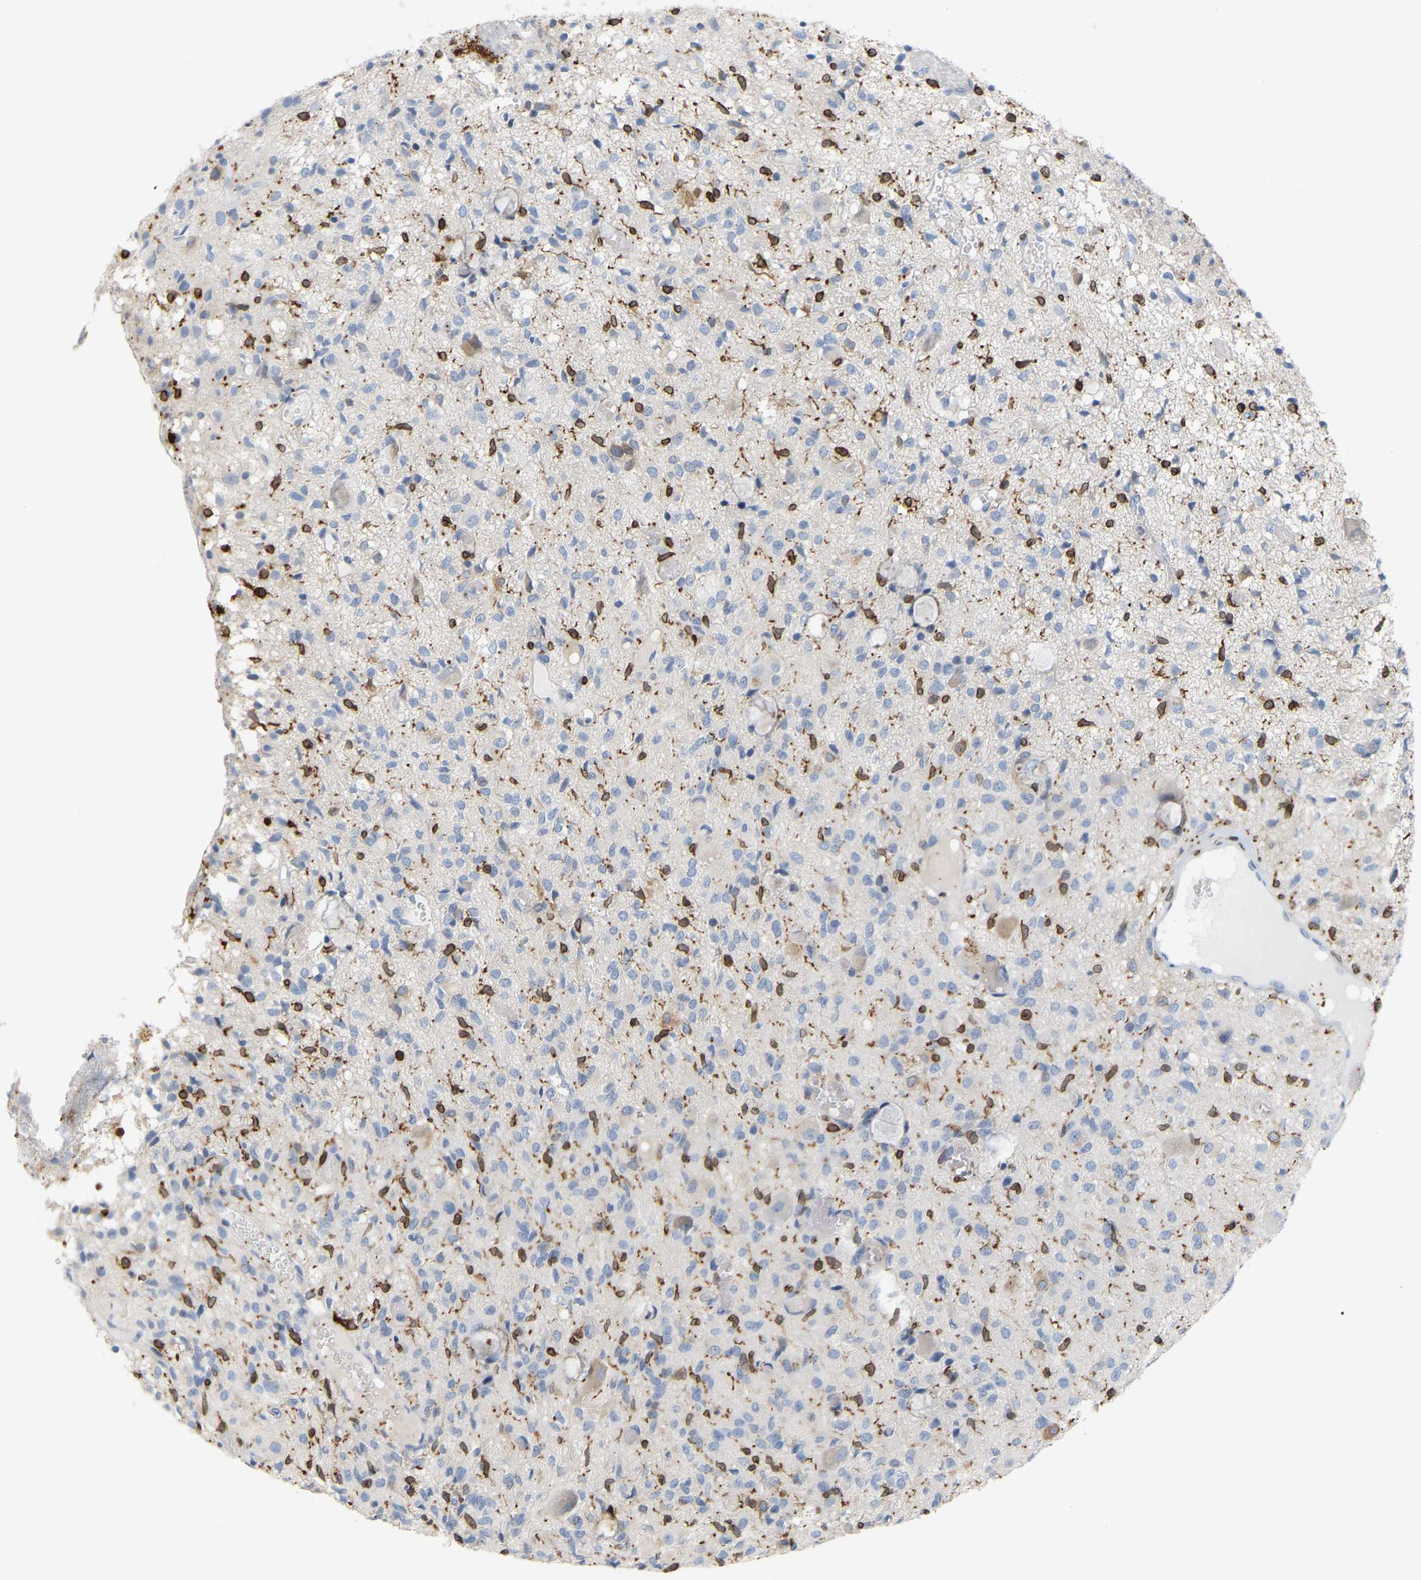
{"staining": {"intensity": "negative", "quantity": "none", "location": "none"}, "tissue": "glioma", "cell_type": "Tumor cells", "image_type": "cancer", "snomed": [{"axis": "morphology", "description": "Glioma, malignant, High grade"}, {"axis": "topography", "description": "Brain"}], "caption": "A high-resolution photomicrograph shows IHC staining of malignant glioma (high-grade), which reveals no significant expression in tumor cells.", "gene": "PTGS1", "patient": {"sex": "female", "age": 59}}